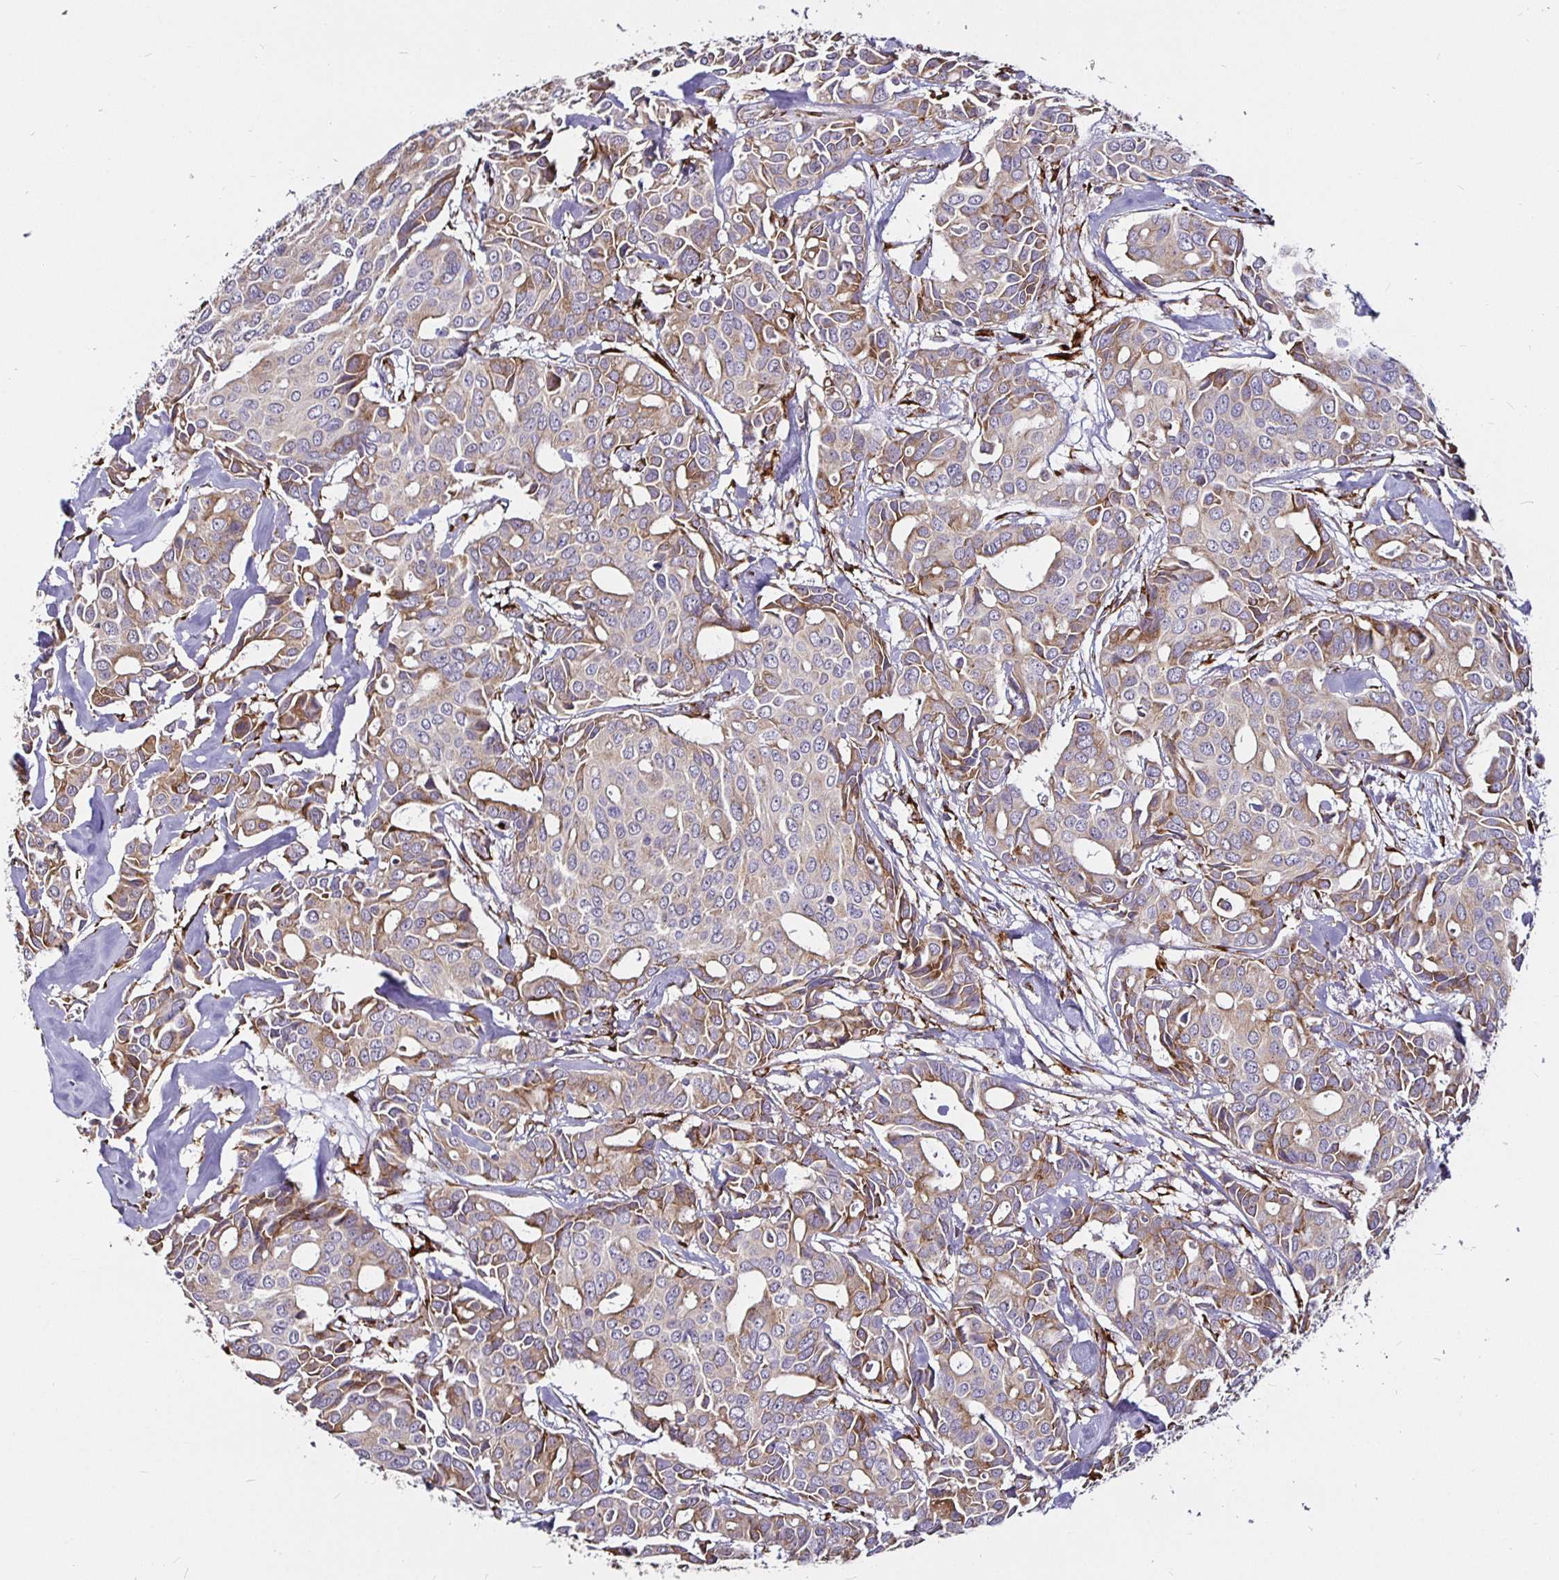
{"staining": {"intensity": "weak", "quantity": "25%-75%", "location": "cytoplasmic/membranous"}, "tissue": "breast cancer", "cell_type": "Tumor cells", "image_type": "cancer", "snomed": [{"axis": "morphology", "description": "Duct carcinoma"}, {"axis": "topography", "description": "Breast"}], "caption": "A micrograph showing weak cytoplasmic/membranous staining in about 25%-75% of tumor cells in breast cancer, as visualized by brown immunohistochemical staining.", "gene": "P4HA2", "patient": {"sex": "female", "age": 54}}